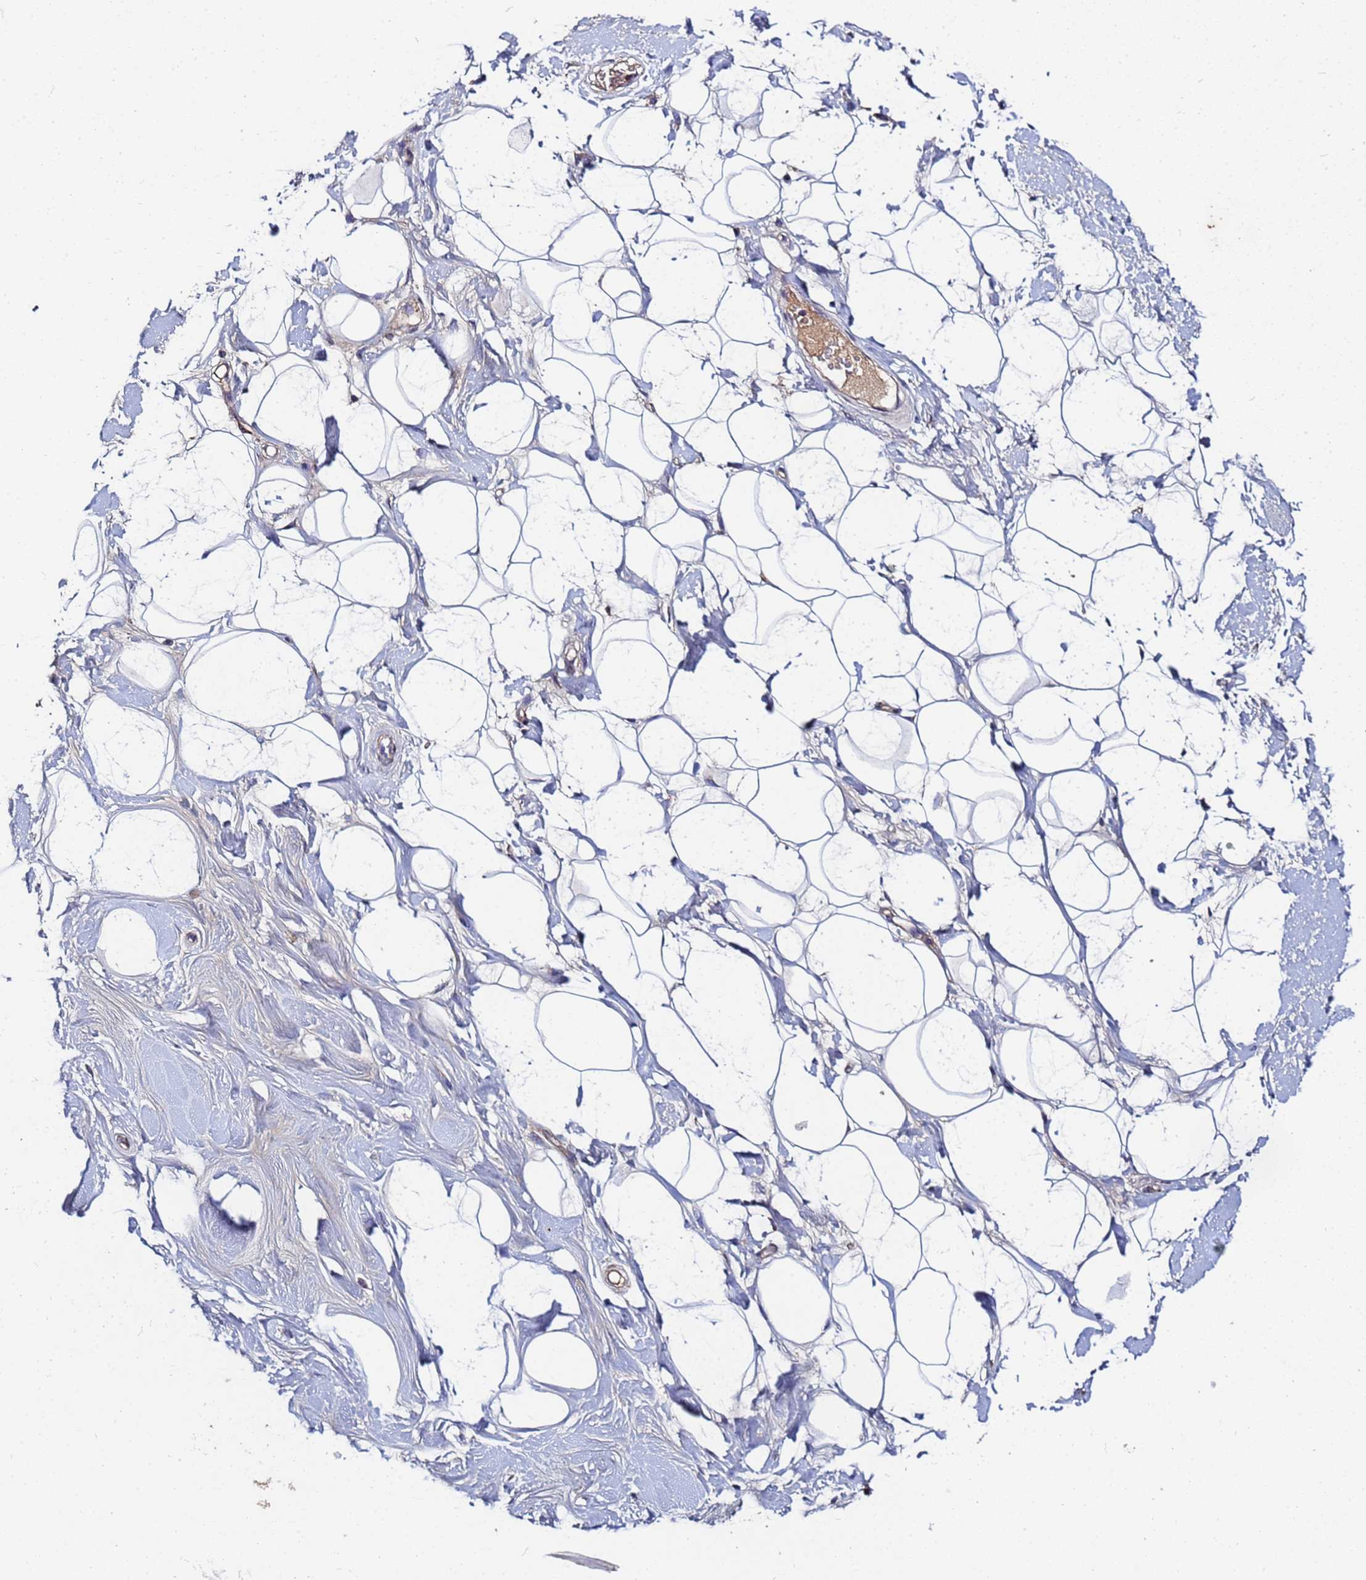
{"staining": {"intensity": "negative", "quantity": "none", "location": "none"}, "tissue": "adipose tissue", "cell_type": "Adipocytes", "image_type": "normal", "snomed": [{"axis": "morphology", "description": "Normal tissue, NOS"}, {"axis": "topography", "description": "Breast"}], "caption": "The histopathology image shows no significant staining in adipocytes of adipose tissue.", "gene": "C5orf34", "patient": {"sex": "female", "age": 26}}